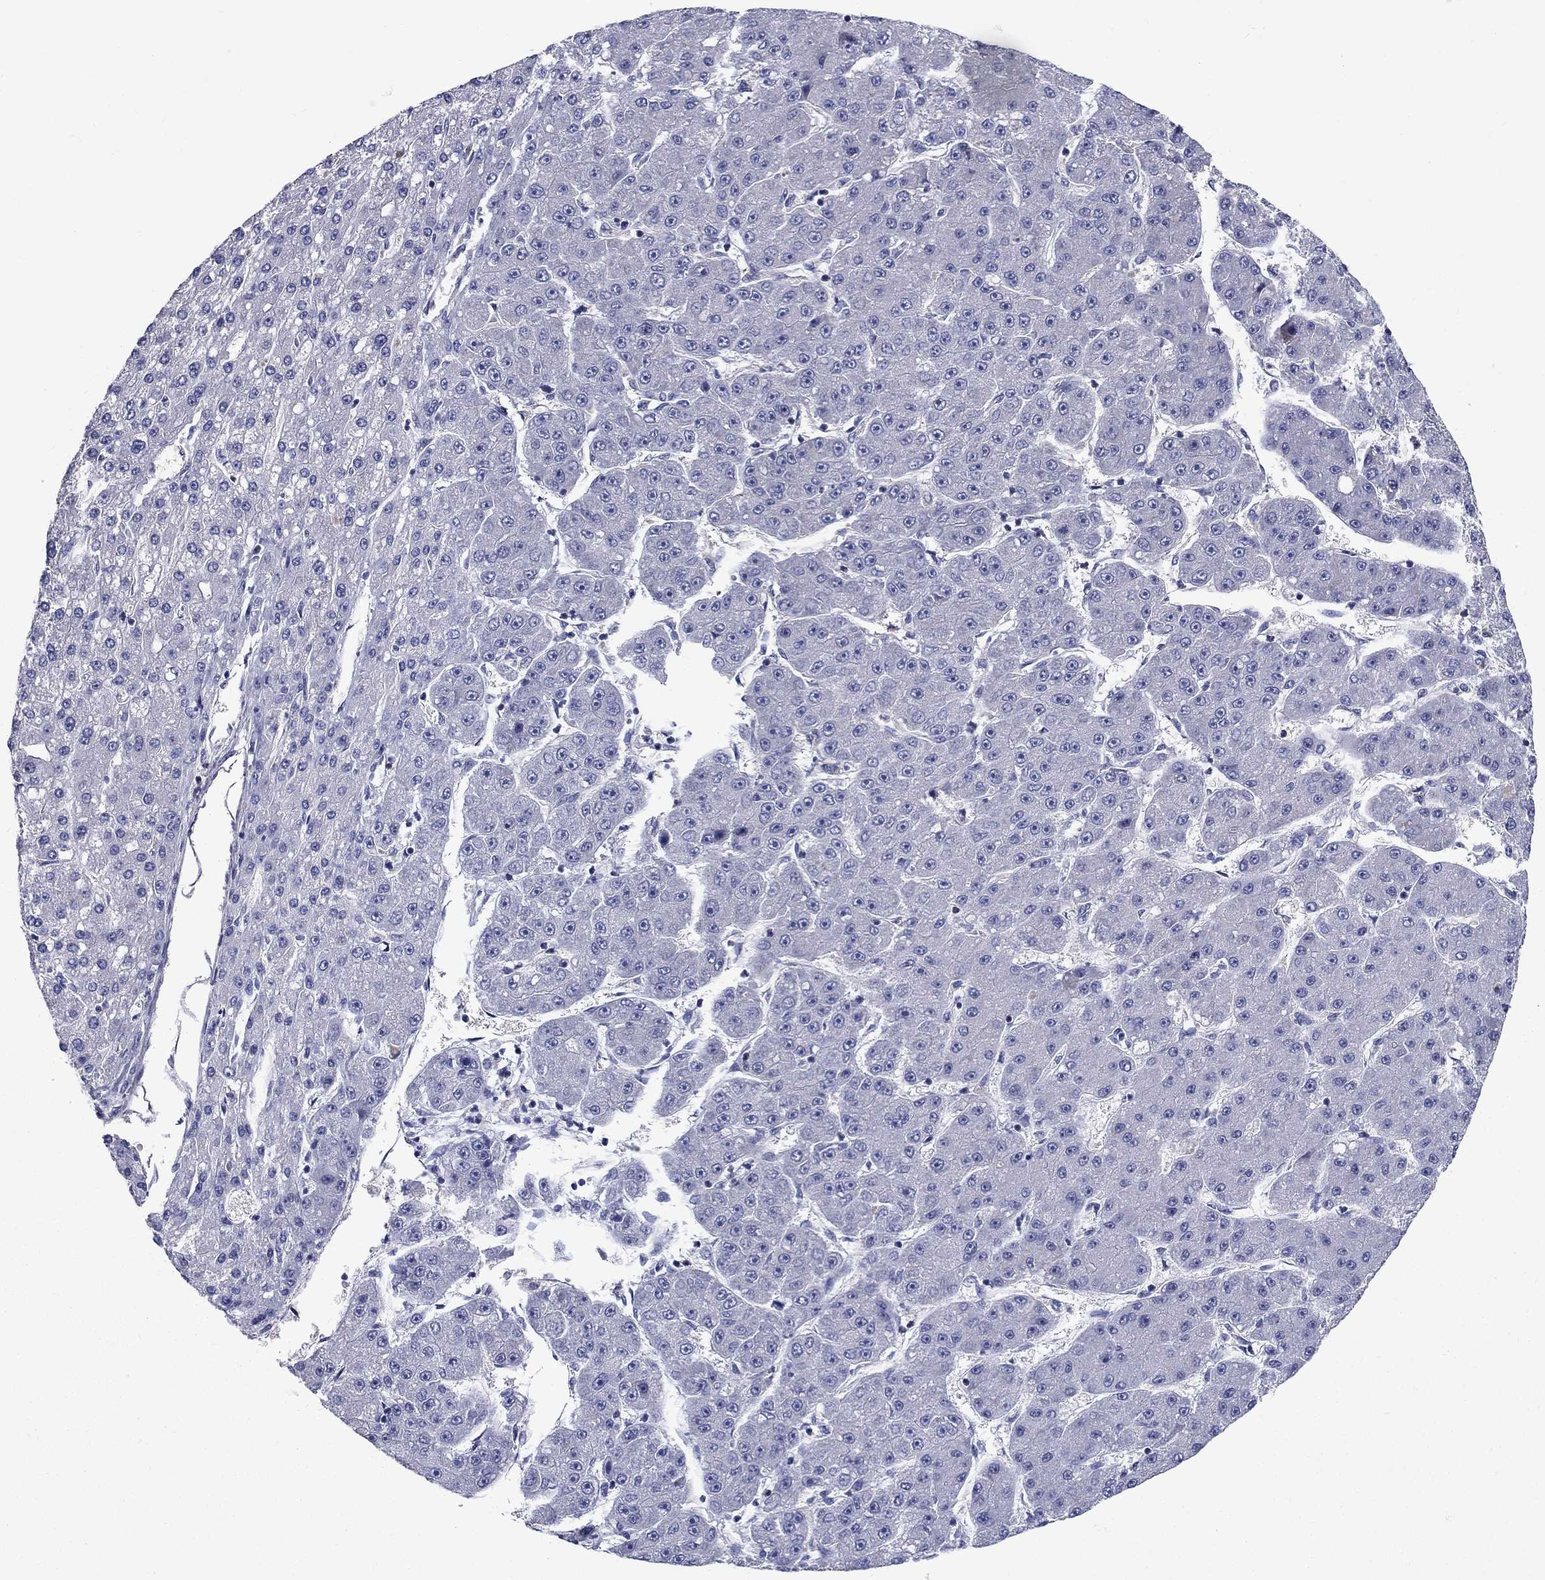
{"staining": {"intensity": "negative", "quantity": "none", "location": "none"}, "tissue": "liver cancer", "cell_type": "Tumor cells", "image_type": "cancer", "snomed": [{"axis": "morphology", "description": "Carcinoma, Hepatocellular, NOS"}, {"axis": "topography", "description": "Liver"}], "caption": "A high-resolution histopathology image shows immunohistochemistry staining of liver cancer (hepatocellular carcinoma), which reveals no significant positivity in tumor cells. The staining is performed using DAB brown chromogen with nuclei counter-stained in using hematoxylin.", "gene": "GLTP", "patient": {"sex": "male", "age": 67}}